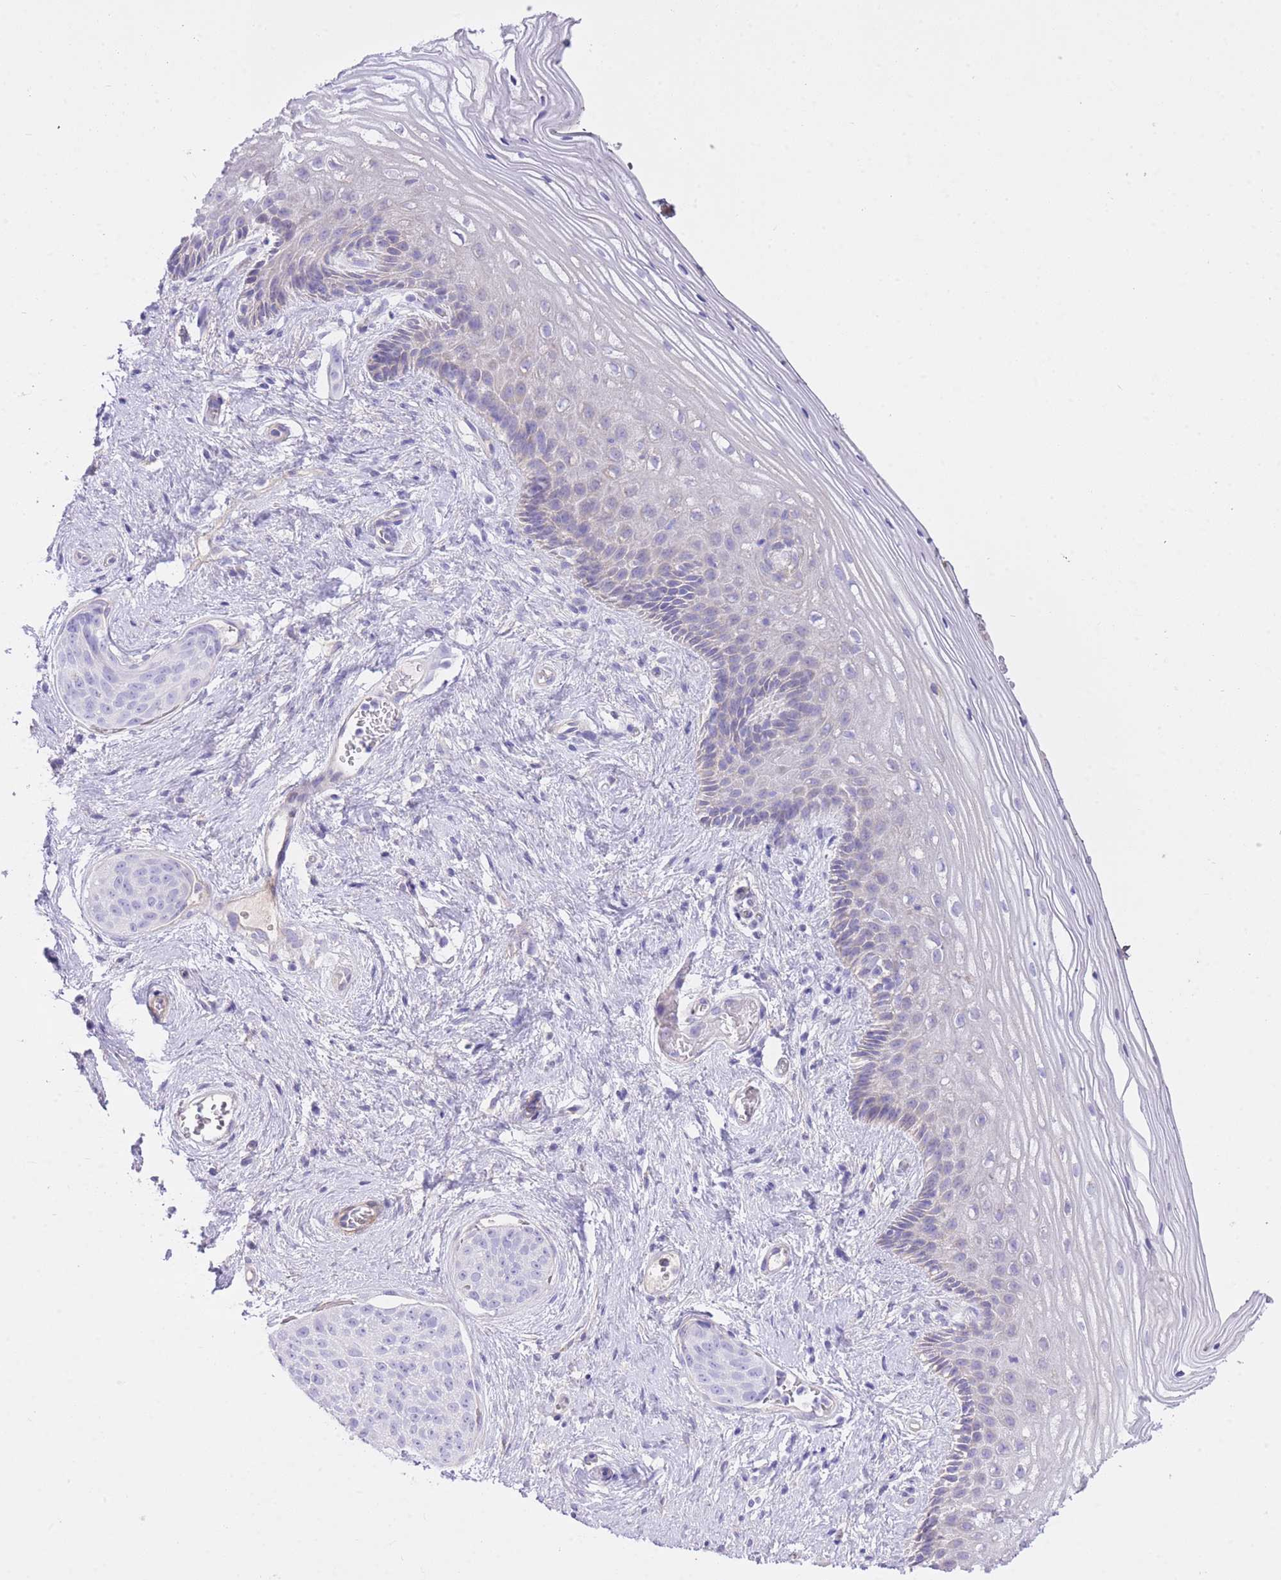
{"staining": {"intensity": "negative", "quantity": "none", "location": "none"}, "tissue": "vagina", "cell_type": "Squamous epithelial cells", "image_type": "normal", "snomed": [{"axis": "morphology", "description": "Normal tissue, NOS"}, {"axis": "topography", "description": "Vagina"}], "caption": "Human vagina stained for a protein using IHC exhibits no staining in squamous epithelial cells.", "gene": "PGM1", "patient": {"sex": "female", "age": 47}}